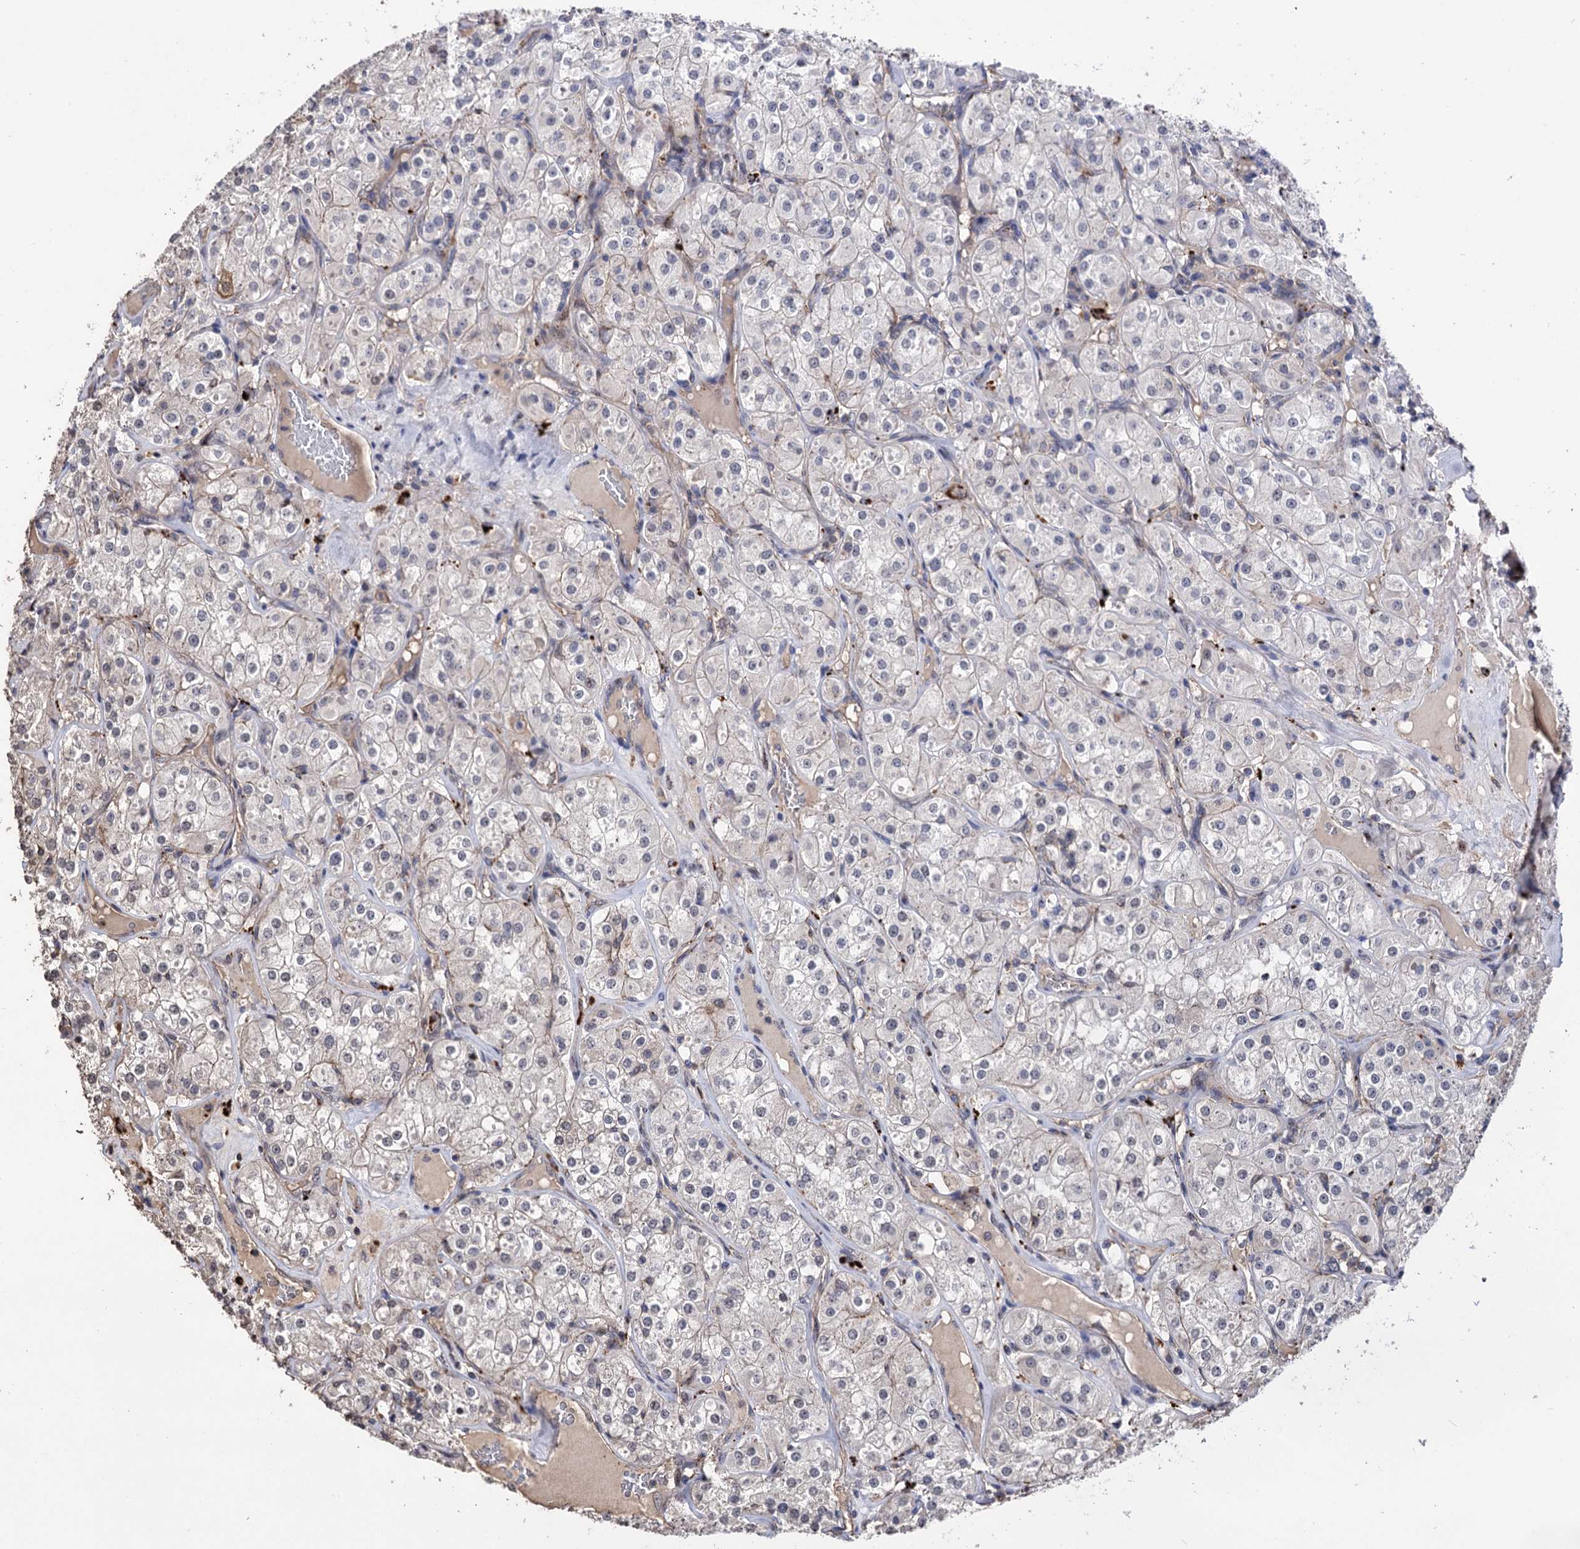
{"staining": {"intensity": "negative", "quantity": "none", "location": "none"}, "tissue": "renal cancer", "cell_type": "Tumor cells", "image_type": "cancer", "snomed": [{"axis": "morphology", "description": "Adenocarcinoma, NOS"}, {"axis": "topography", "description": "Kidney"}], "caption": "Renal cancer was stained to show a protein in brown. There is no significant positivity in tumor cells. The staining was performed using DAB (3,3'-diaminobenzidine) to visualize the protein expression in brown, while the nuclei were stained in blue with hematoxylin (Magnification: 20x).", "gene": "MICAL2", "patient": {"sex": "male", "age": 77}}